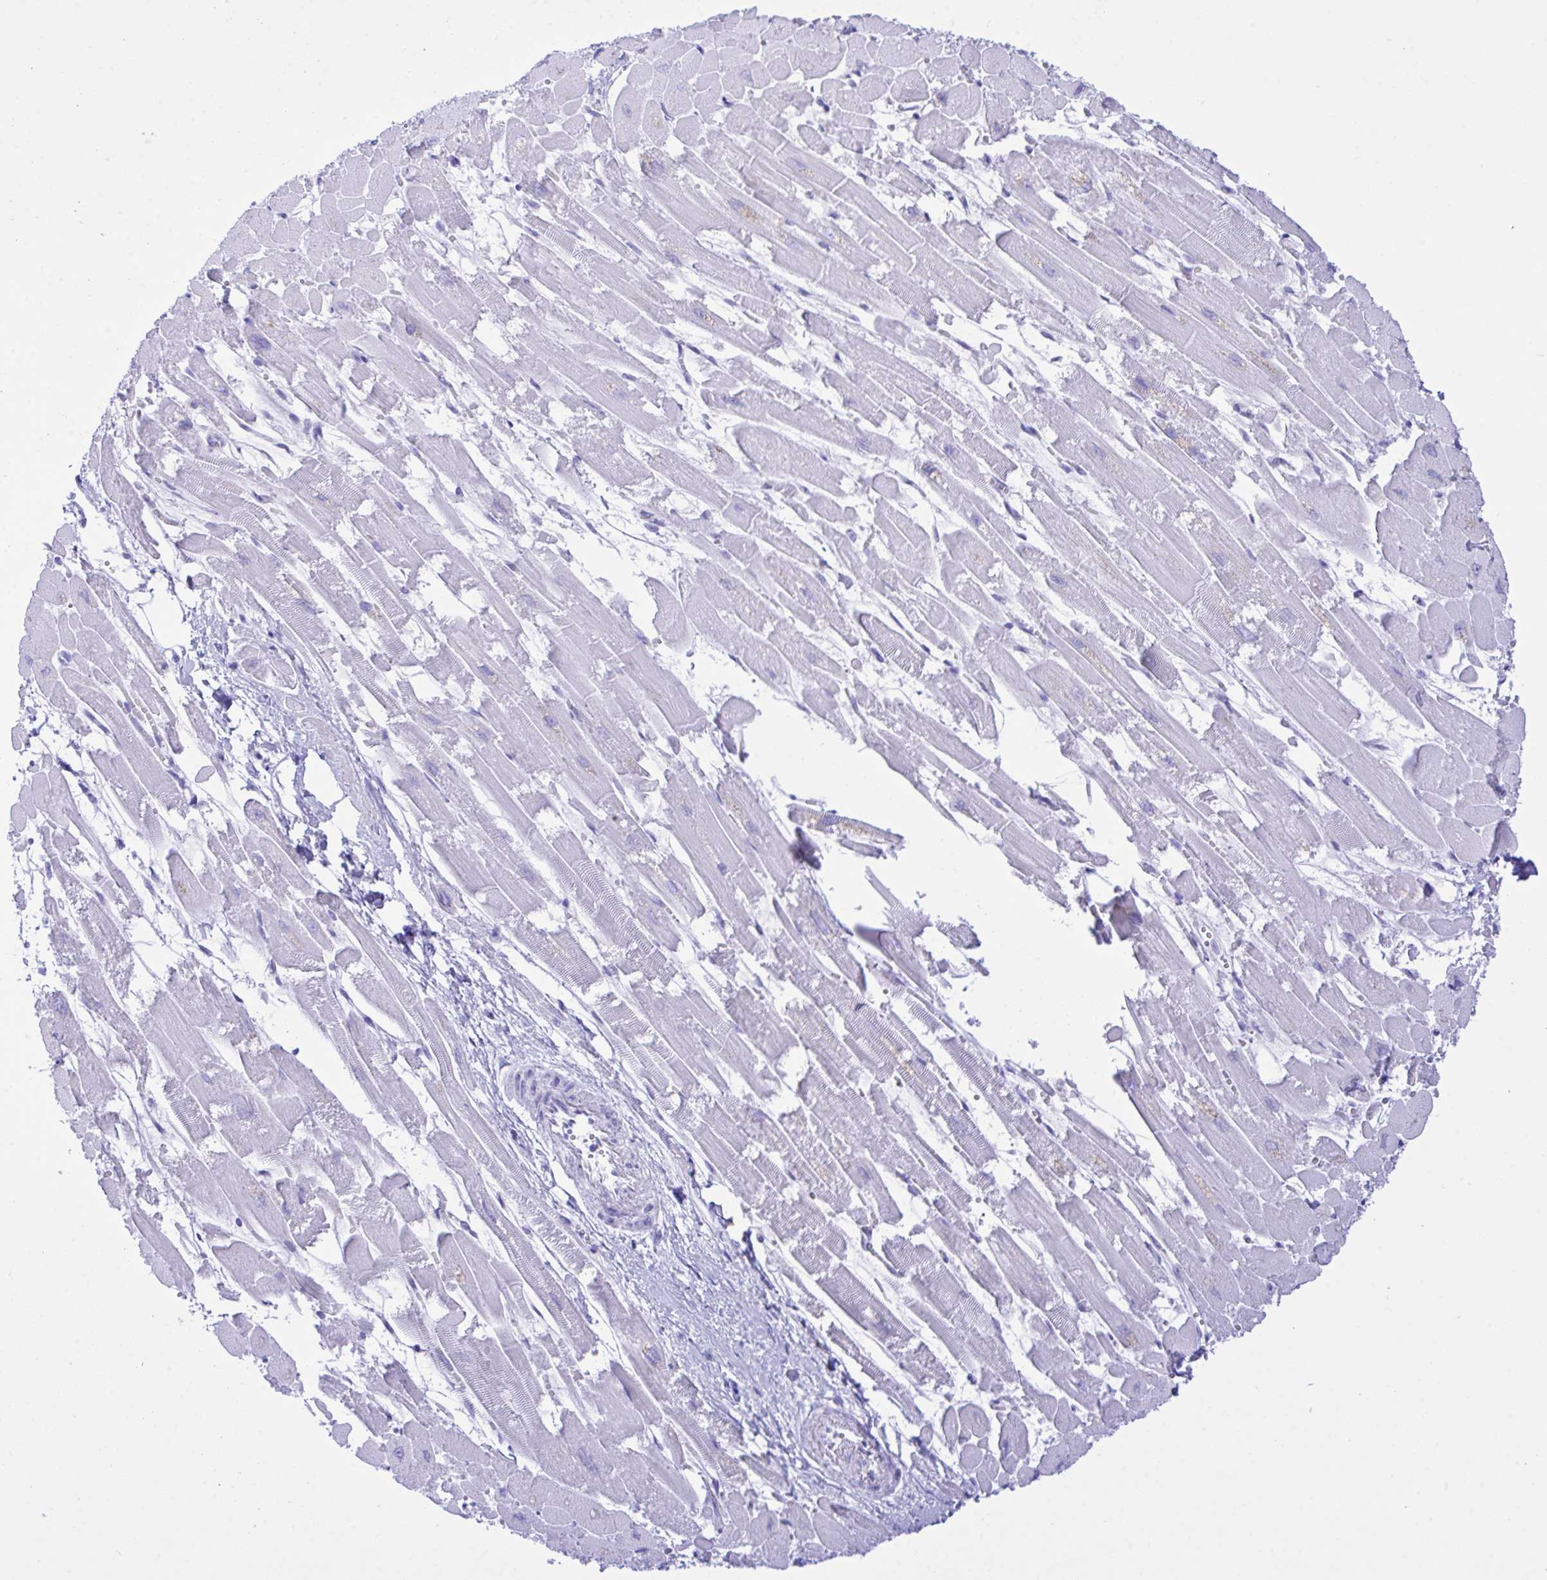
{"staining": {"intensity": "negative", "quantity": "none", "location": "none"}, "tissue": "heart muscle", "cell_type": "Cardiomyocytes", "image_type": "normal", "snomed": [{"axis": "morphology", "description": "Normal tissue, NOS"}, {"axis": "topography", "description": "Heart"}], "caption": "This is a histopathology image of IHC staining of normal heart muscle, which shows no positivity in cardiomyocytes.", "gene": "SELENOV", "patient": {"sex": "female", "age": 52}}